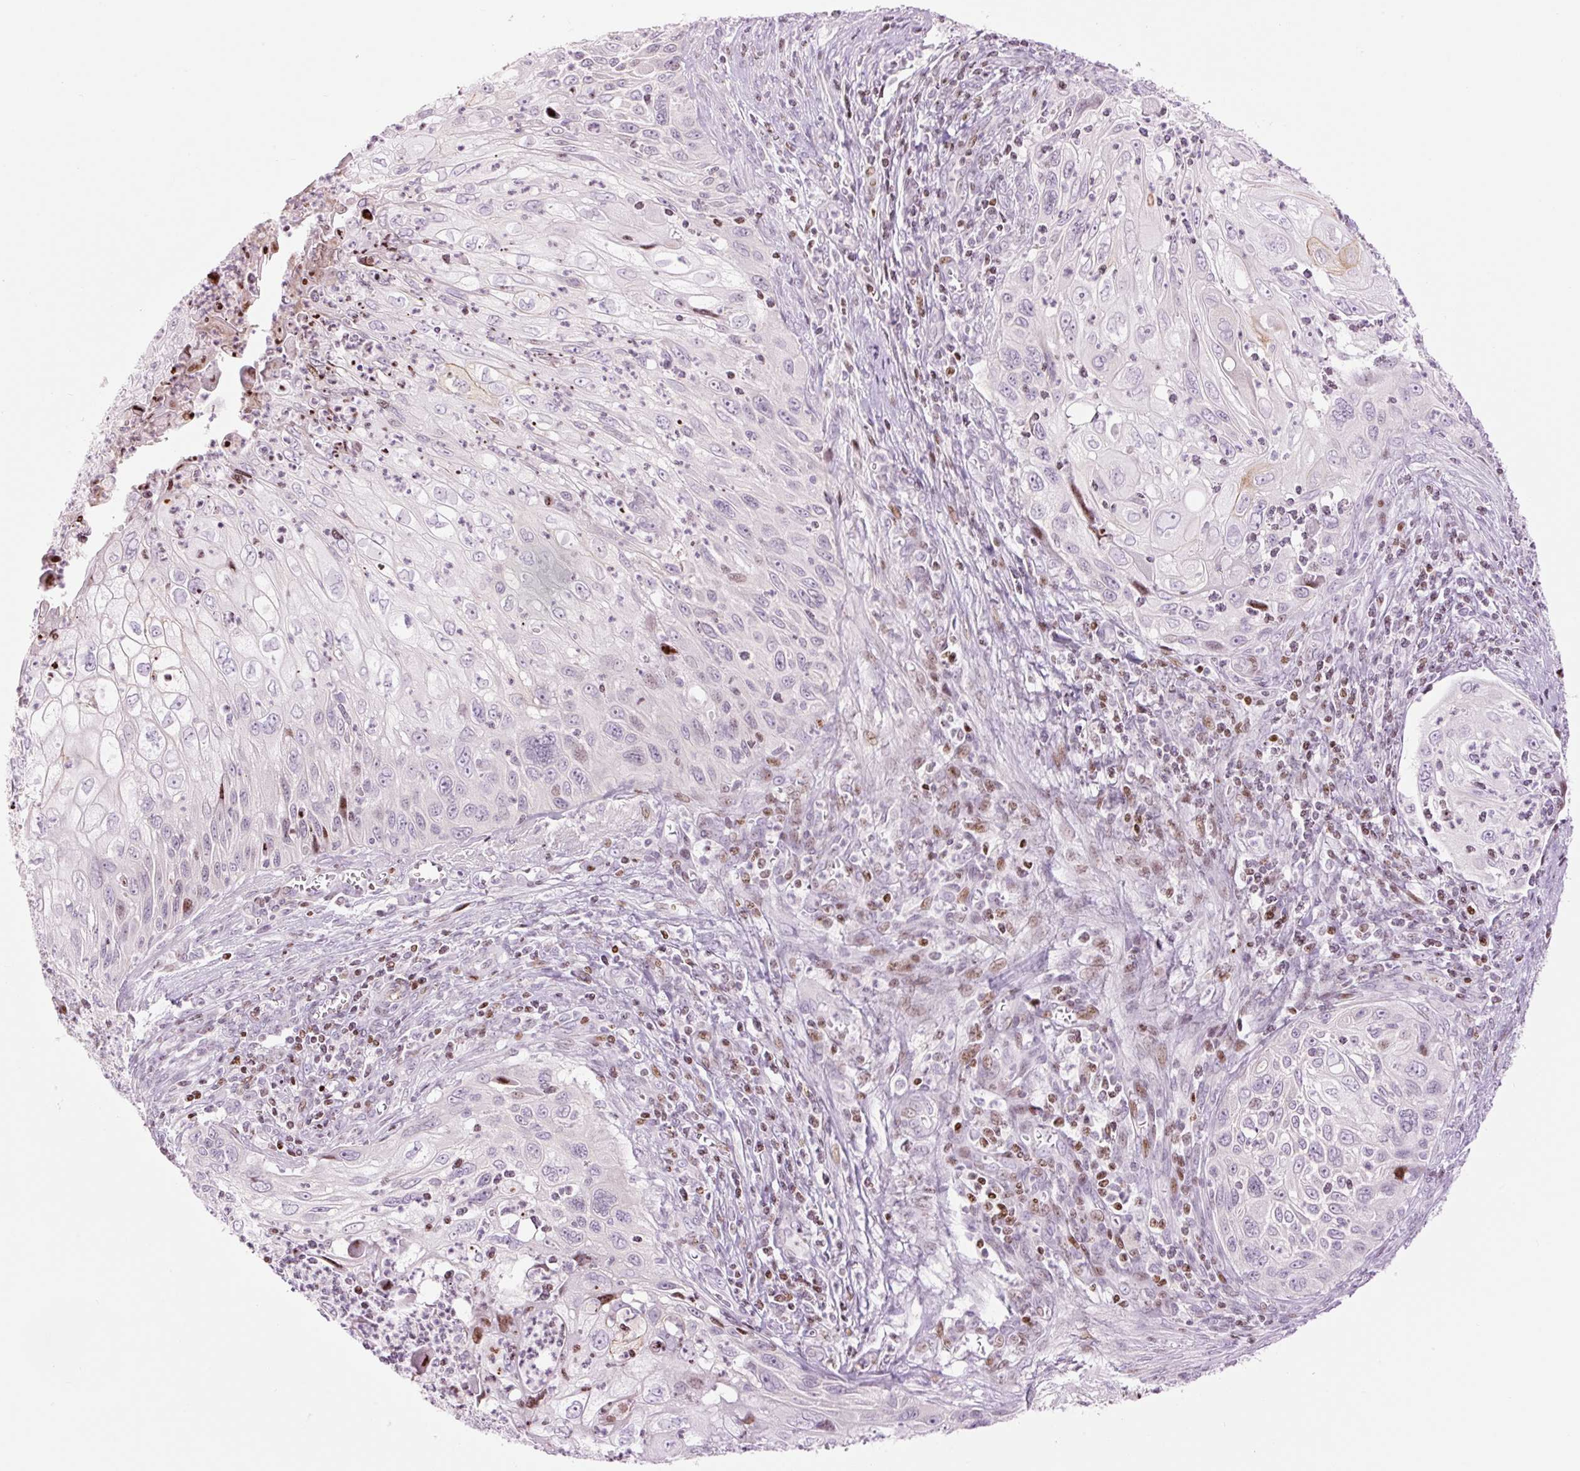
{"staining": {"intensity": "moderate", "quantity": "<25%", "location": "cytoplasmic/membranous,nuclear"}, "tissue": "cervical cancer", "cell_type": "Tumor cells", "image_type": "cancer", "snomed": [{"axis": "morphology", "description": "Squamous cell carcinoma, NOS"}, {"axis": "topography", "description": "Cervix"}], "caption": "Protein analysis of squamous cell carcinoma (cervical) tissue reveals moderate cytoplasmic/membranous and nuclear expression in about <25% of tumor cells.", "gene": "TMEM177", "patient": {"sex": "female", "age": 70}}